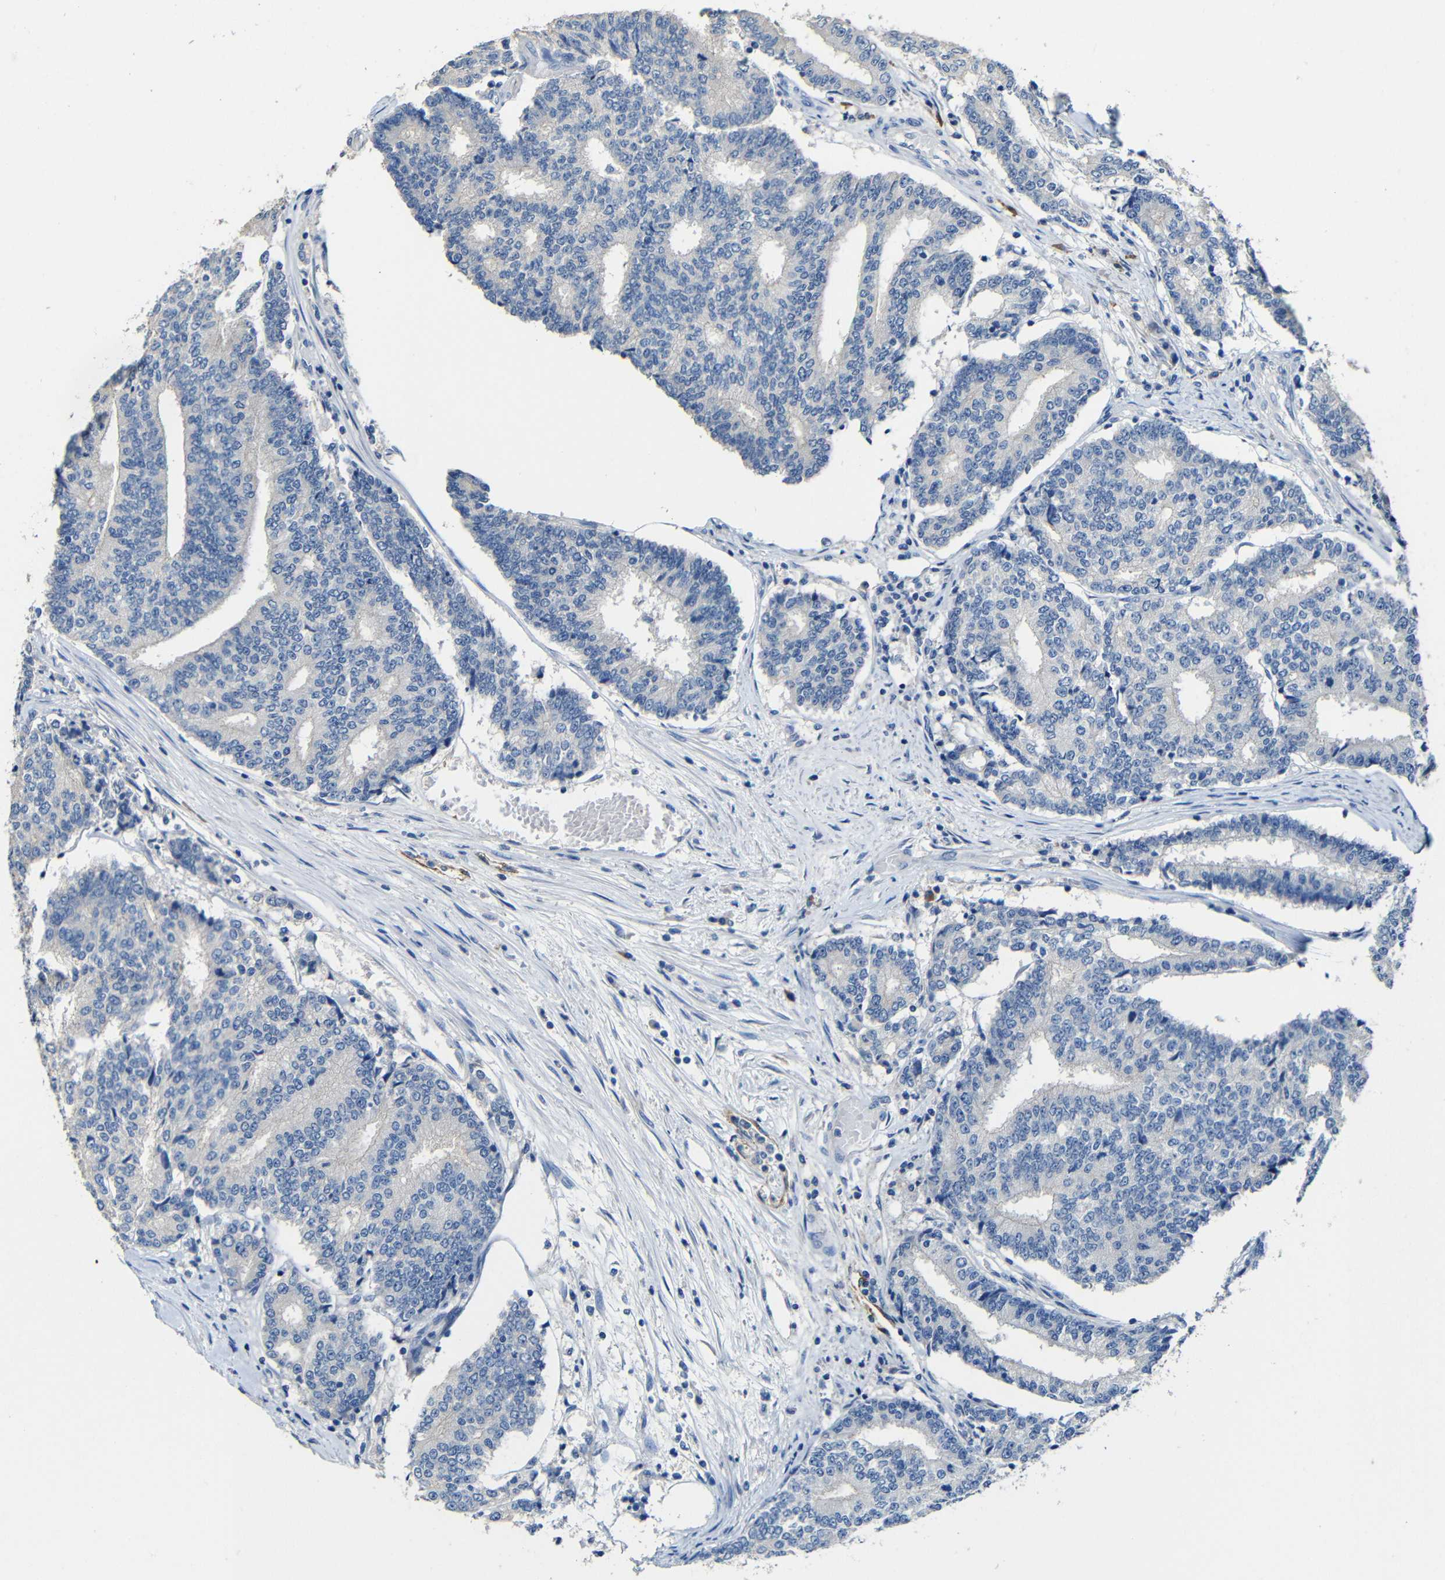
{"staining": {"intensity": "negative", "quantity": "none", "location": "none"}, "tissue": "prostate cancer", "cell_type": "Tumor cells", "image_type": "cancer", "snomed": [{"axis": "morphology", "description": "Normal tissue, NOS"}, {"axis": "morphology", "description": "Adenocarcinoma, High grade"}, {"axis": "topography", "description": "Prostate"}, {"axis": "topography", "description": "Seminal veicle"}], "caption": "The immunohistochemistry (IHC) micrograph has no significant positivity in tumor cells of high-grade adenocarcinoma (prostate) tissue.", "gene": "ACKR2", "patient": {"sex": "male", "age": 55}}